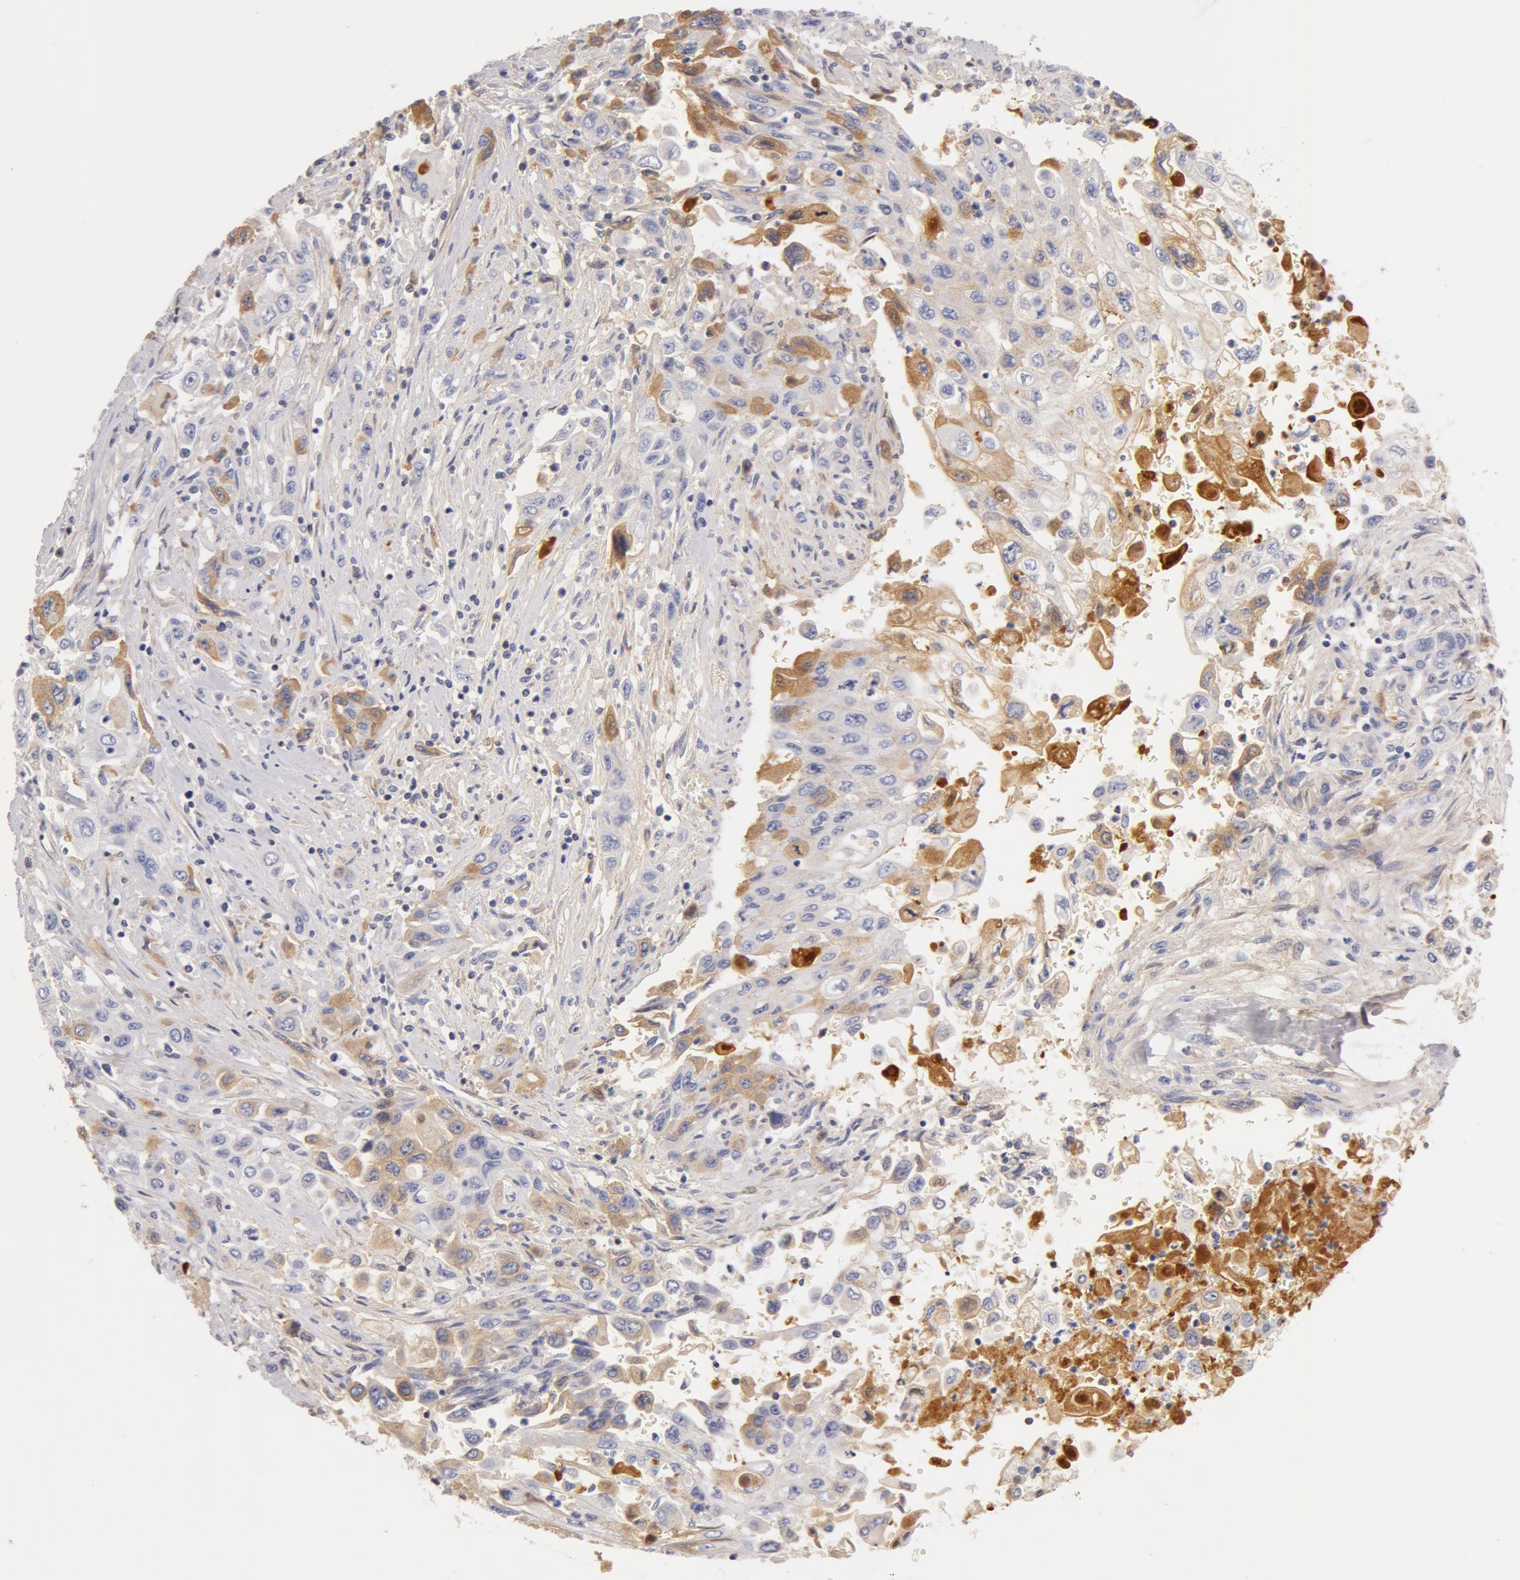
{"staining": {"intensity": "moderate", "quantity": "<25%", "location": "cytoplasmic/membranous"}, "tissue": "pancreatic cancer", "cell_type": "Tumor cells", "image_type": "cancer", "snomed": [{"axis": "morphology", "description": "Adenocarcinoma, NOS"}, {"axis": "topography", "description": "Pancreas"}], "caption": "Human pancreatic adenocarcinoma stained for a protein (brown) demonstrates moderate cytoplasmic/membranous positive staining in about <25% of tumor cells.", "gene": "GC", "patient": {"sex": "male", "age": 70}}